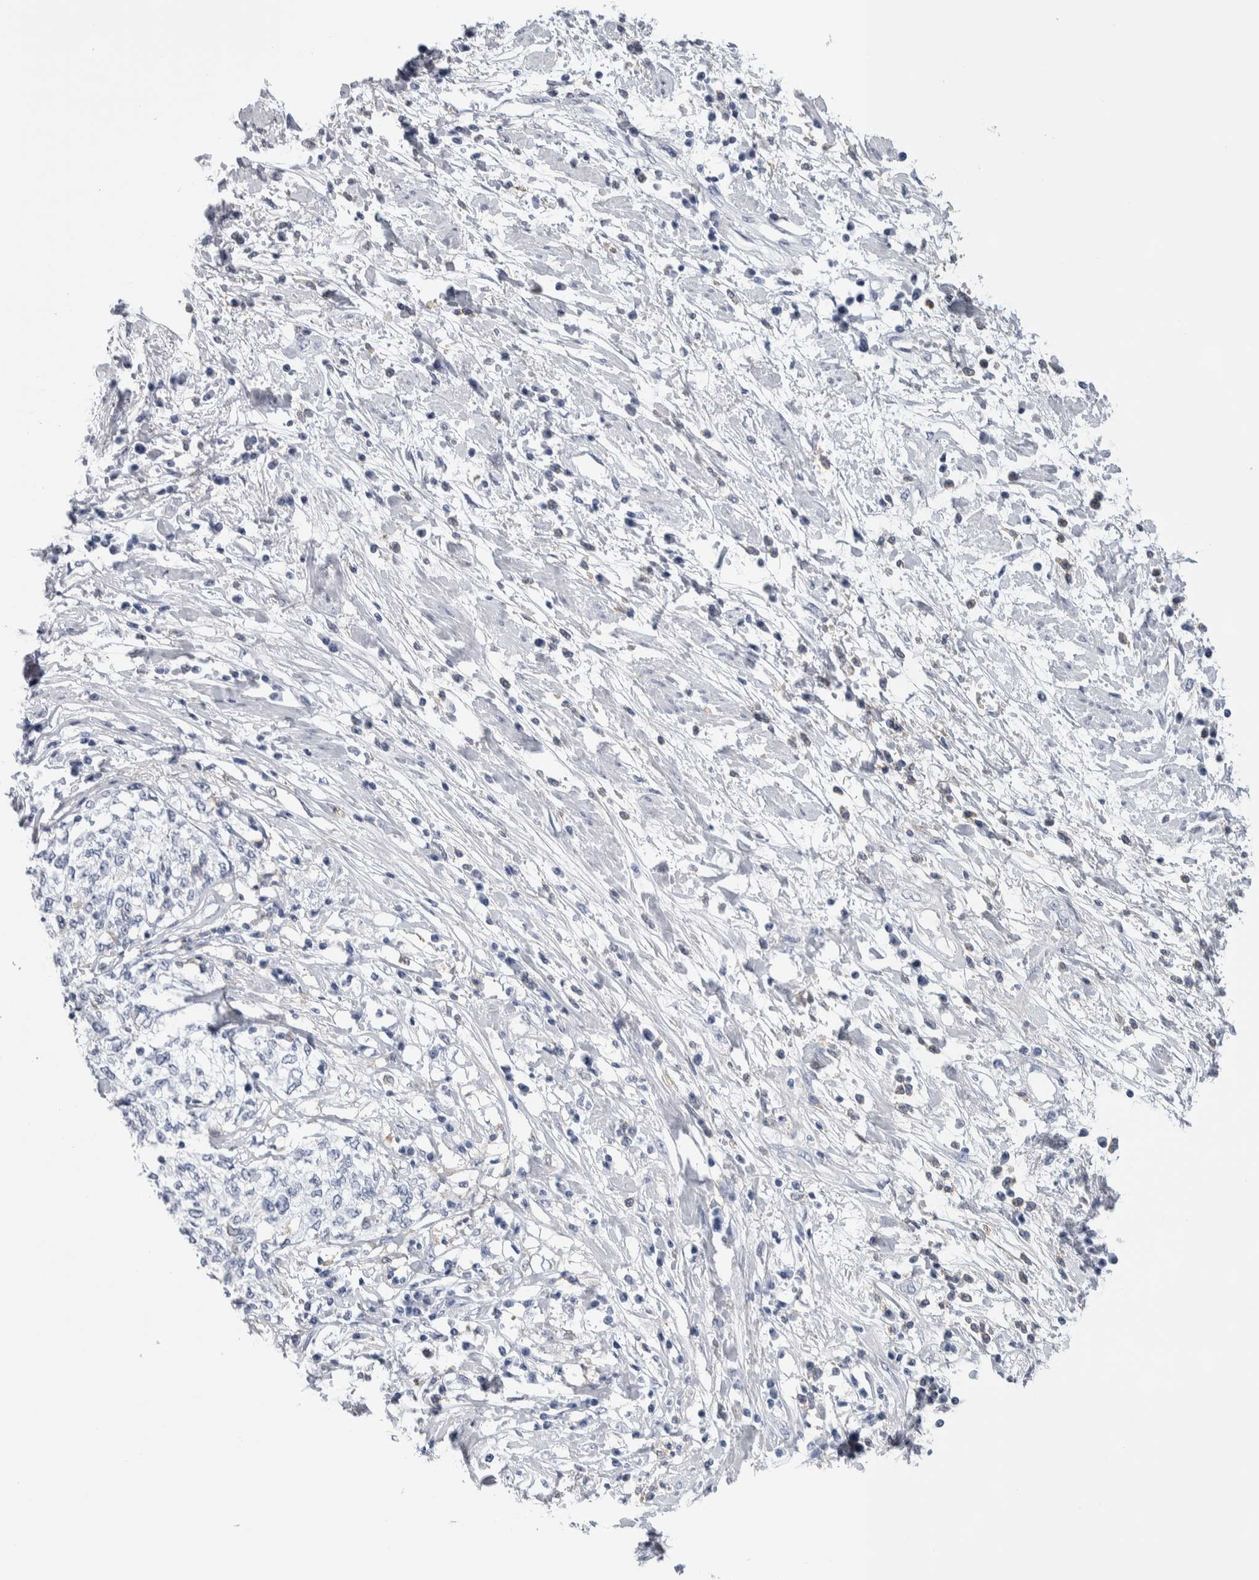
{"staining": {"intensity": "negative", "quantity": "none", "location": "none"}, "tissue": "cervical cancer", "cell_type": "Tumor cells", "image_type": "cancer", "snomed": [{"axis": "morphology", "description": "Squamous cell carcinoma, NOS"}, {"axis": "topography", "description": "Cervix"}], "caption": "Cervical cancer (squamous cell carcinoma) was stained to show a protein in brown. There is no significant positivity in tumor cells. (DAB immunohistochemistry (IHC), high magnification).", "gene": "SKAP2", "patient": {"sex": "female", "age": 57}}